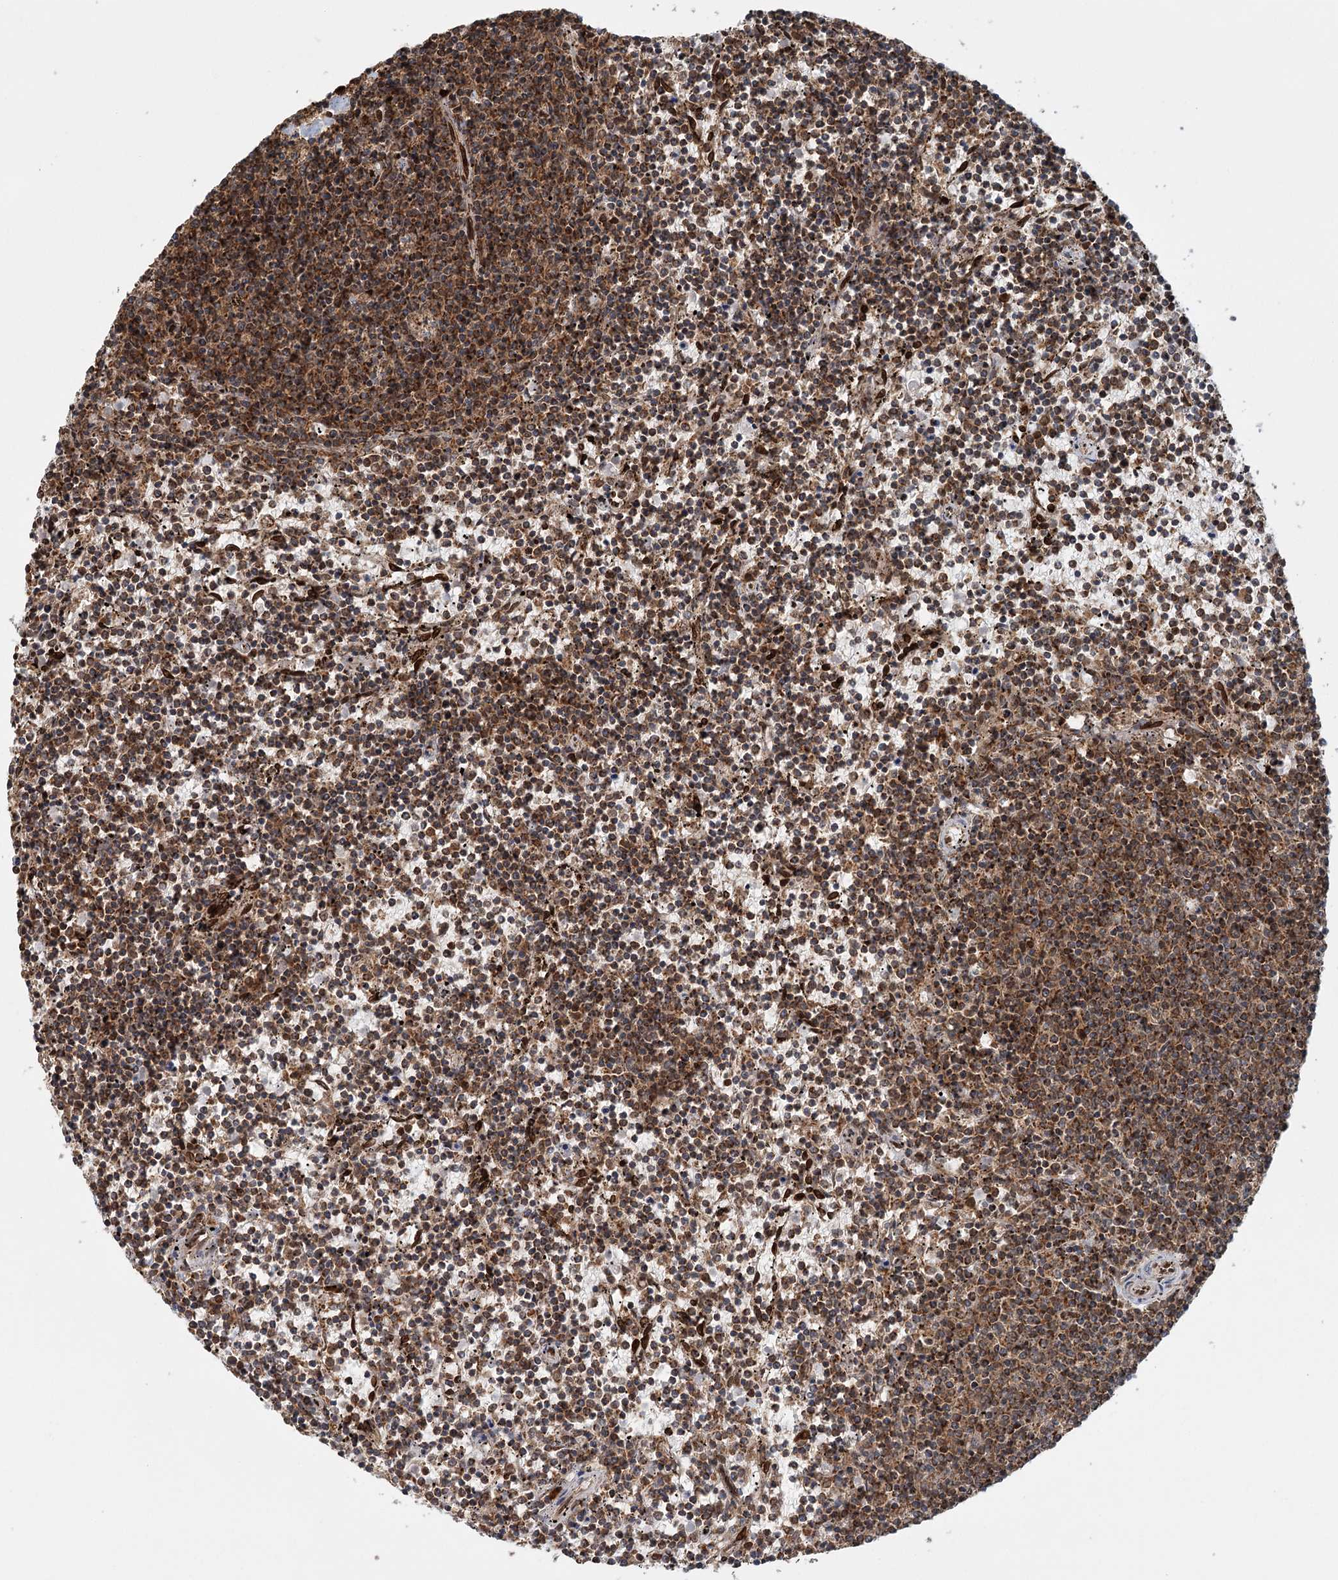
{"staining": {"intensity": "moderate", "quantity": ">75%", "location": "cytoplasmic/membranous"}, "tissue": "lymphoma", "cell_type": "Tumor cells", "image_type": "cancer", "snomed": [{"axis": "morphology", "description": "Malignant lymphoma, non-Hodgkin's type, Low grade"}, {"axis": "topography", "description": "Spleen"}], "caption": "Protein expression analysis of human low-grade malignant lymphoma, non-Hodgkin's type reveals moderate cytoplasmic/membranous positivity in approximately >75% of tumor cells.", "gene": "BCKDHA", "patient": {"sex": "female", "age": 50}}